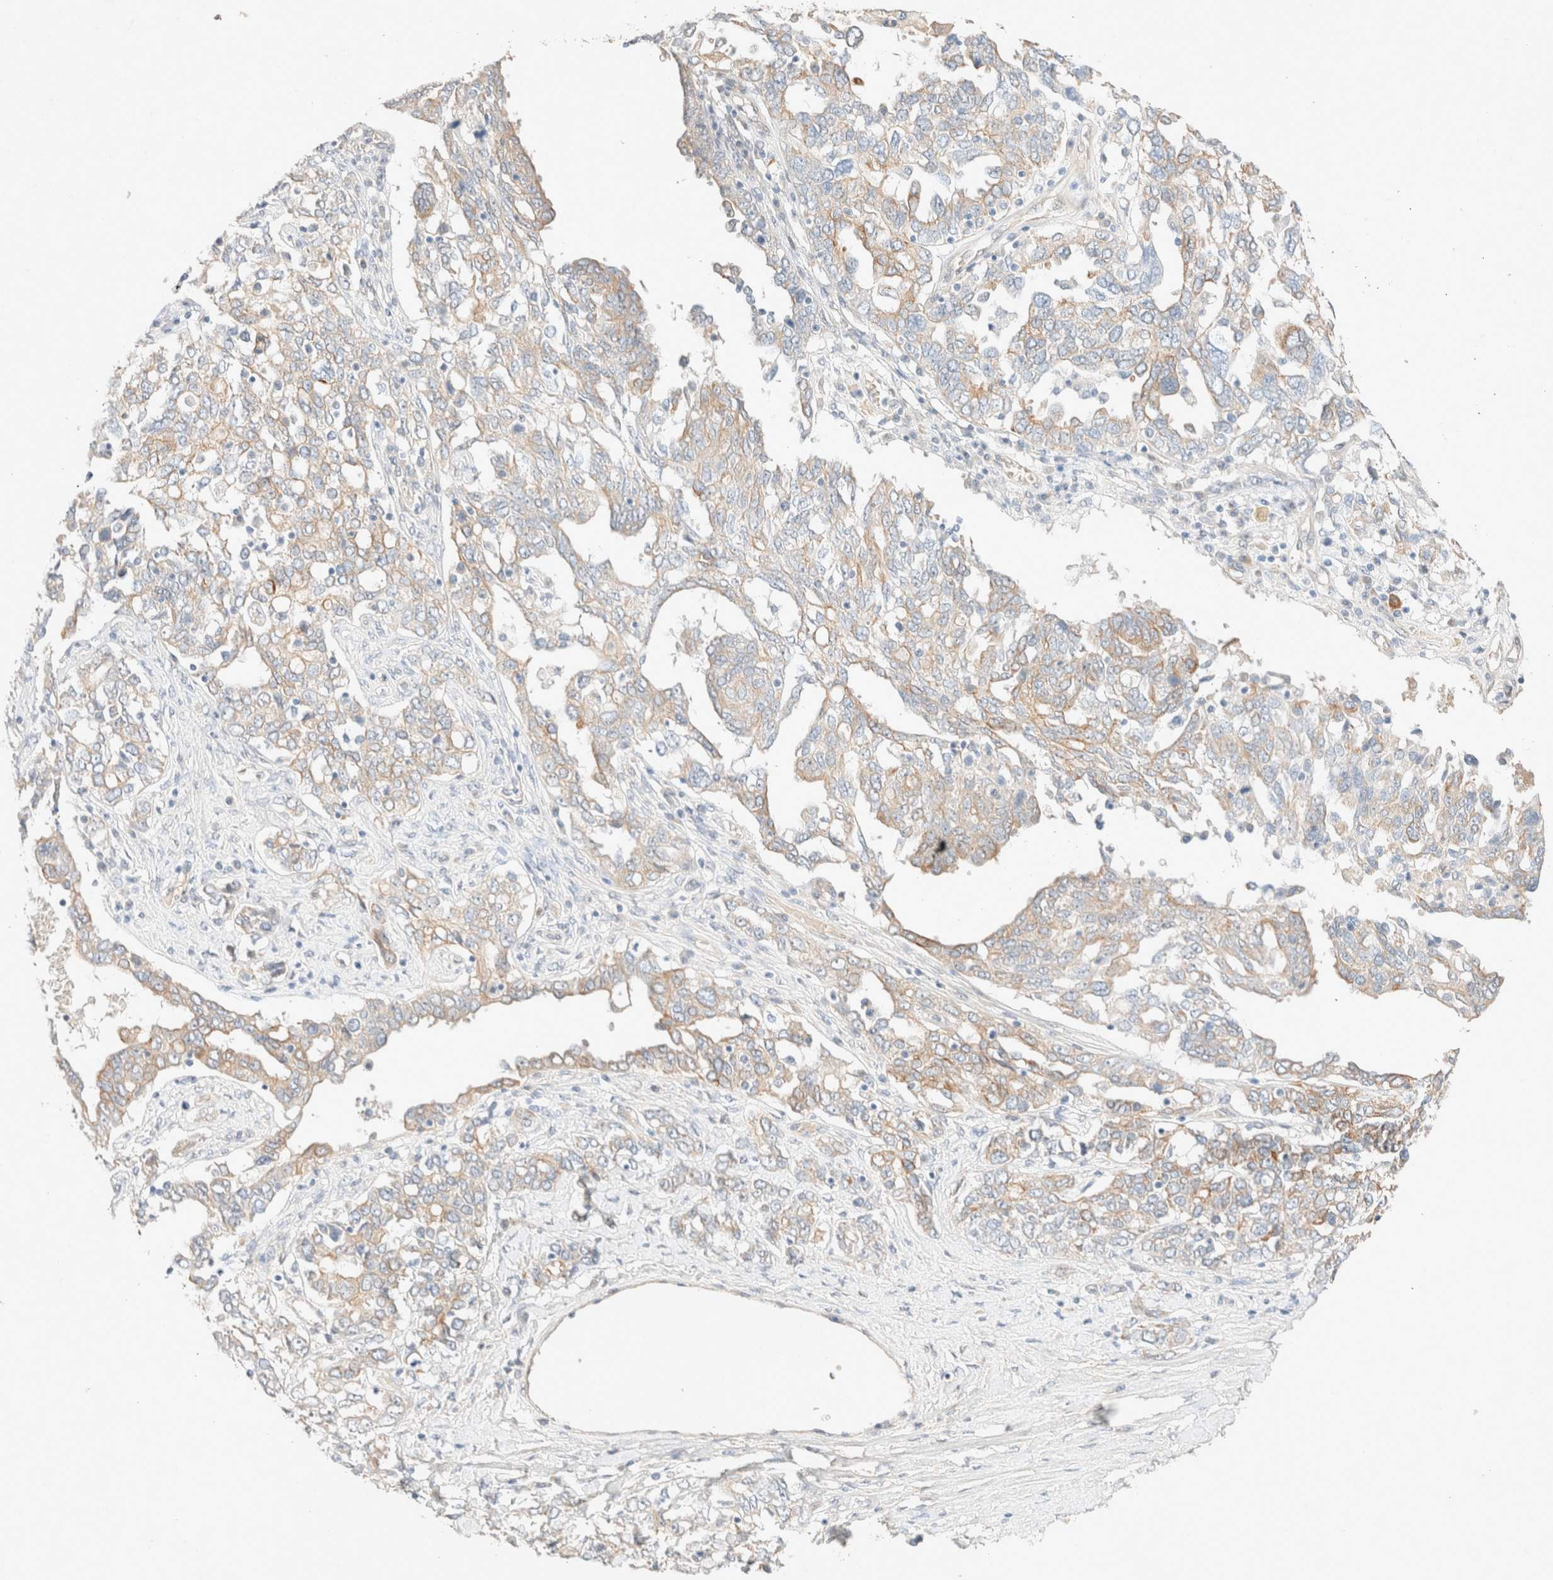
{"staining": {"intensity": "moderate", "quantity": "25%-75%", "location": "cytoplasmic/membranous"}, "tissue": "ovarian cancer", "cell_type": "Tumor cells", "image_type": "cancer", "snomed": [{"axis": "morphology", "description": "Carcinoma, endometroid"}, {"axis": "topography", "description": "Ovary"}], "caption": "Immunohistochemical staining of ovarian cancer exhibits medium levels of moderate cytoplasmic/membranous staining in approximately 25%-75% of tumor cells.", "gene": "CSNK1E", "patient": {"sex": "female", "age": 62}}